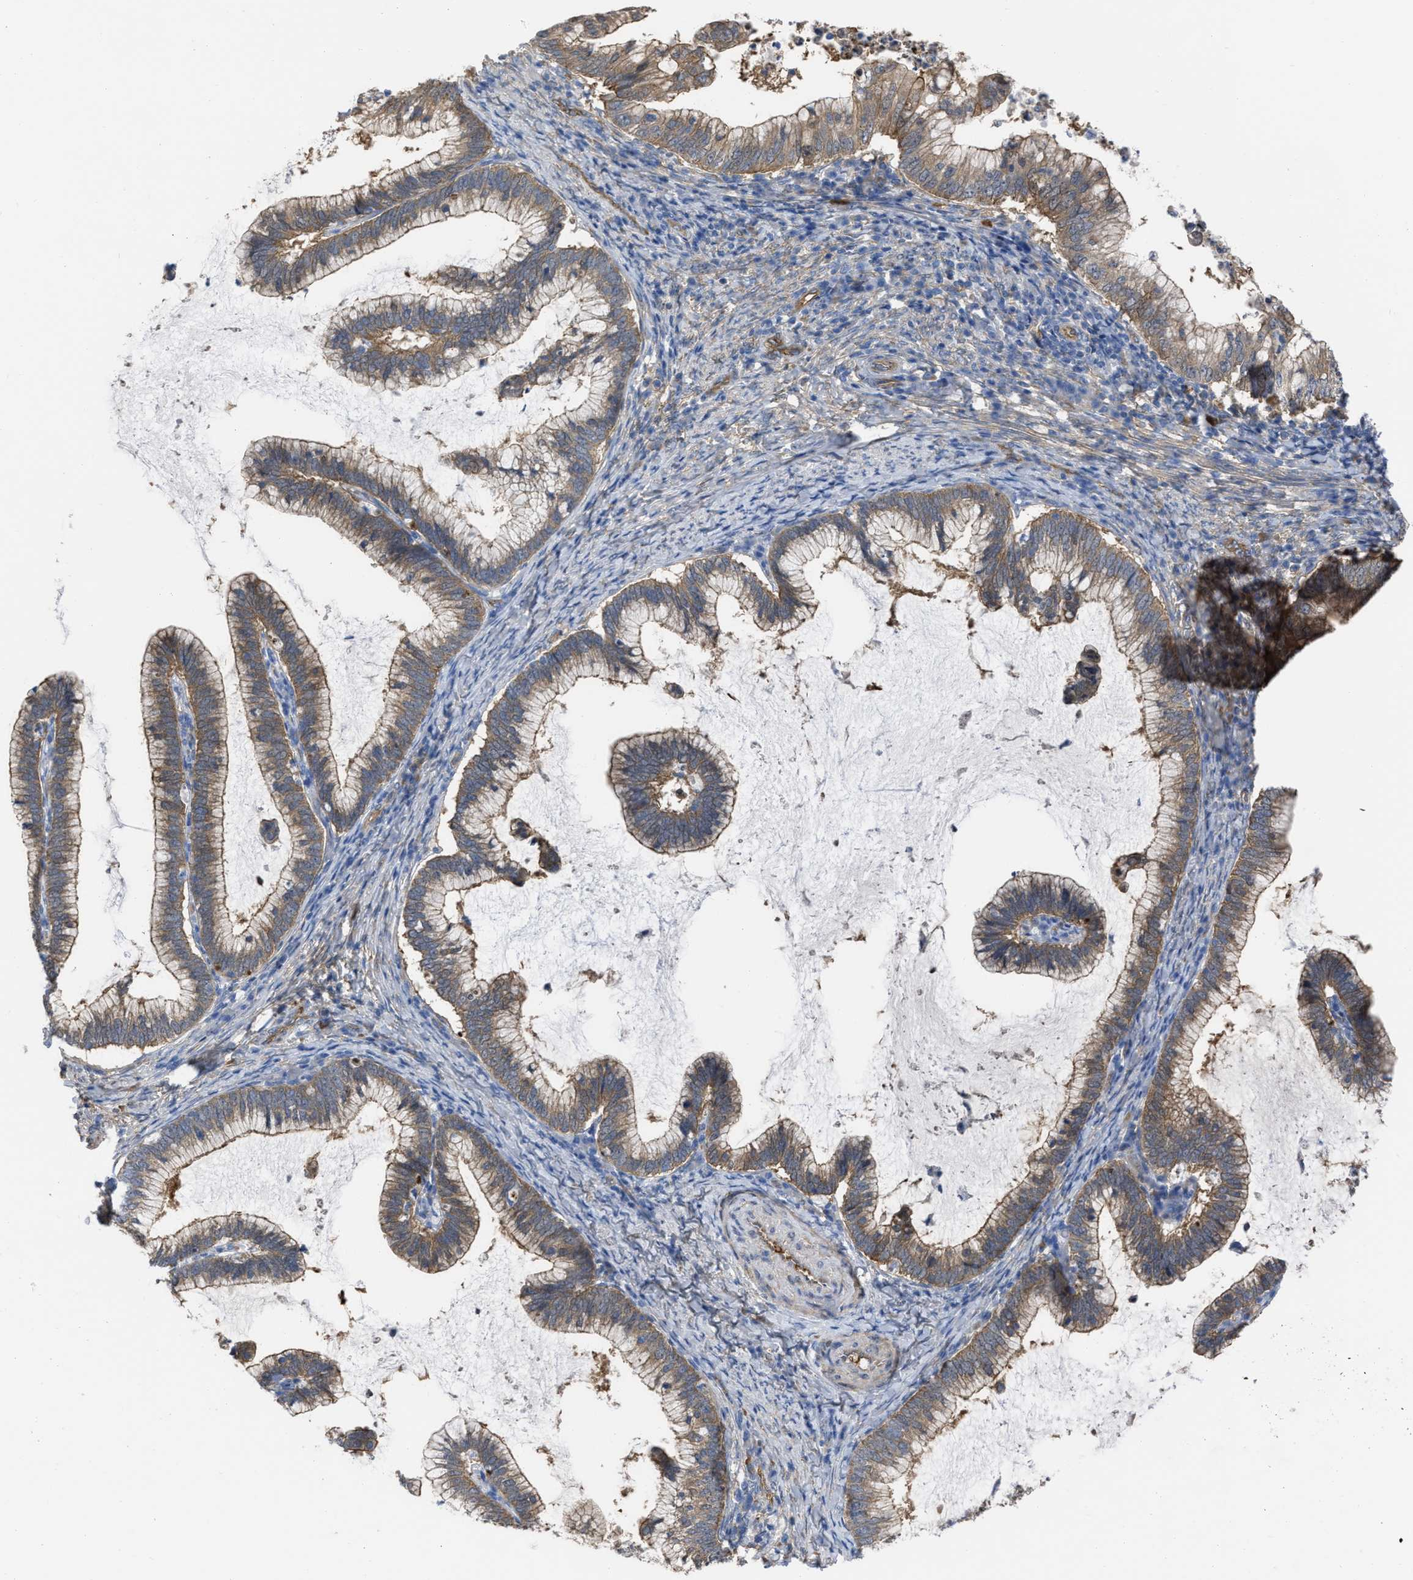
{"staining": {"intensity": "moderate", "quantity": ">75%", "location": "cytoplasmic/membranous"}, "tissue": "cervical cancer", "cell_type": "Tumor cells", "image_type": "cancer", "snomed": [{"axis": "morphology", "description": "Adenocarcinoma, NOS"}, {"axis": "topography", "description": "Cervix"}], "caption": "Brown immunohistochemical staining in human cervical adenocarcinoma demonstrates moderate cytoplasmic/membranous positivity in approximately >75% of tumor cells.", "gene": "TRIOBP", "patient": {"sex": "female", "age": 36}}